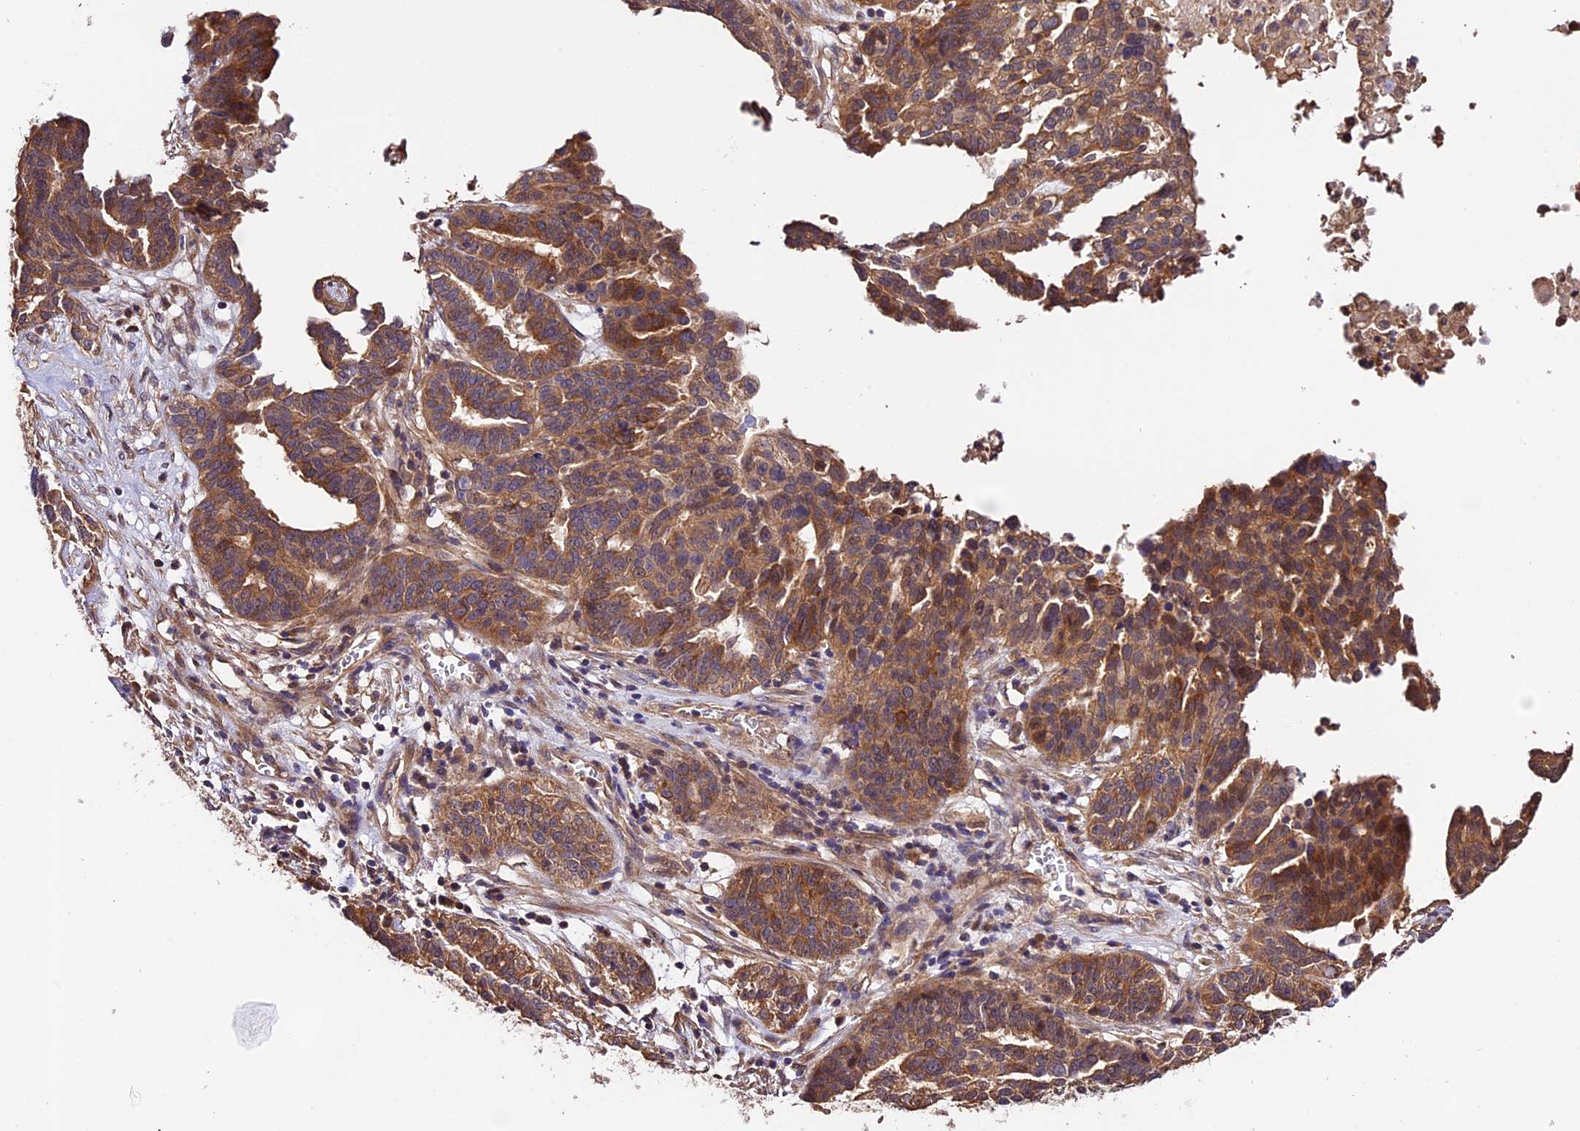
{"staining": {"intensity": "moderate", "quantity": ">75%", "location": "cytoplasmic/membranous"}, "tissue": "ovarian cancer", "cell_type": "Tumor cells", "image_type": "cancer", "snomed": [{"axis": "morphology", "description": "Cystadenocarcinoma, serous, NOS"}, {"axis": "topography", "description": "Ovary"}], "caption": "An immunohistochemistry photomicrograph of tumor tissue is shown. Protein staining in brown labels moderate cytoplasmic/membranous positivity in serous cystadenocarcinoma (ovarian) within tumor cells. (Brightfield microscopy of DAB IHC at high magnification).", "gene": "CES3", "patient": {"sex": "female", "age": 59}}